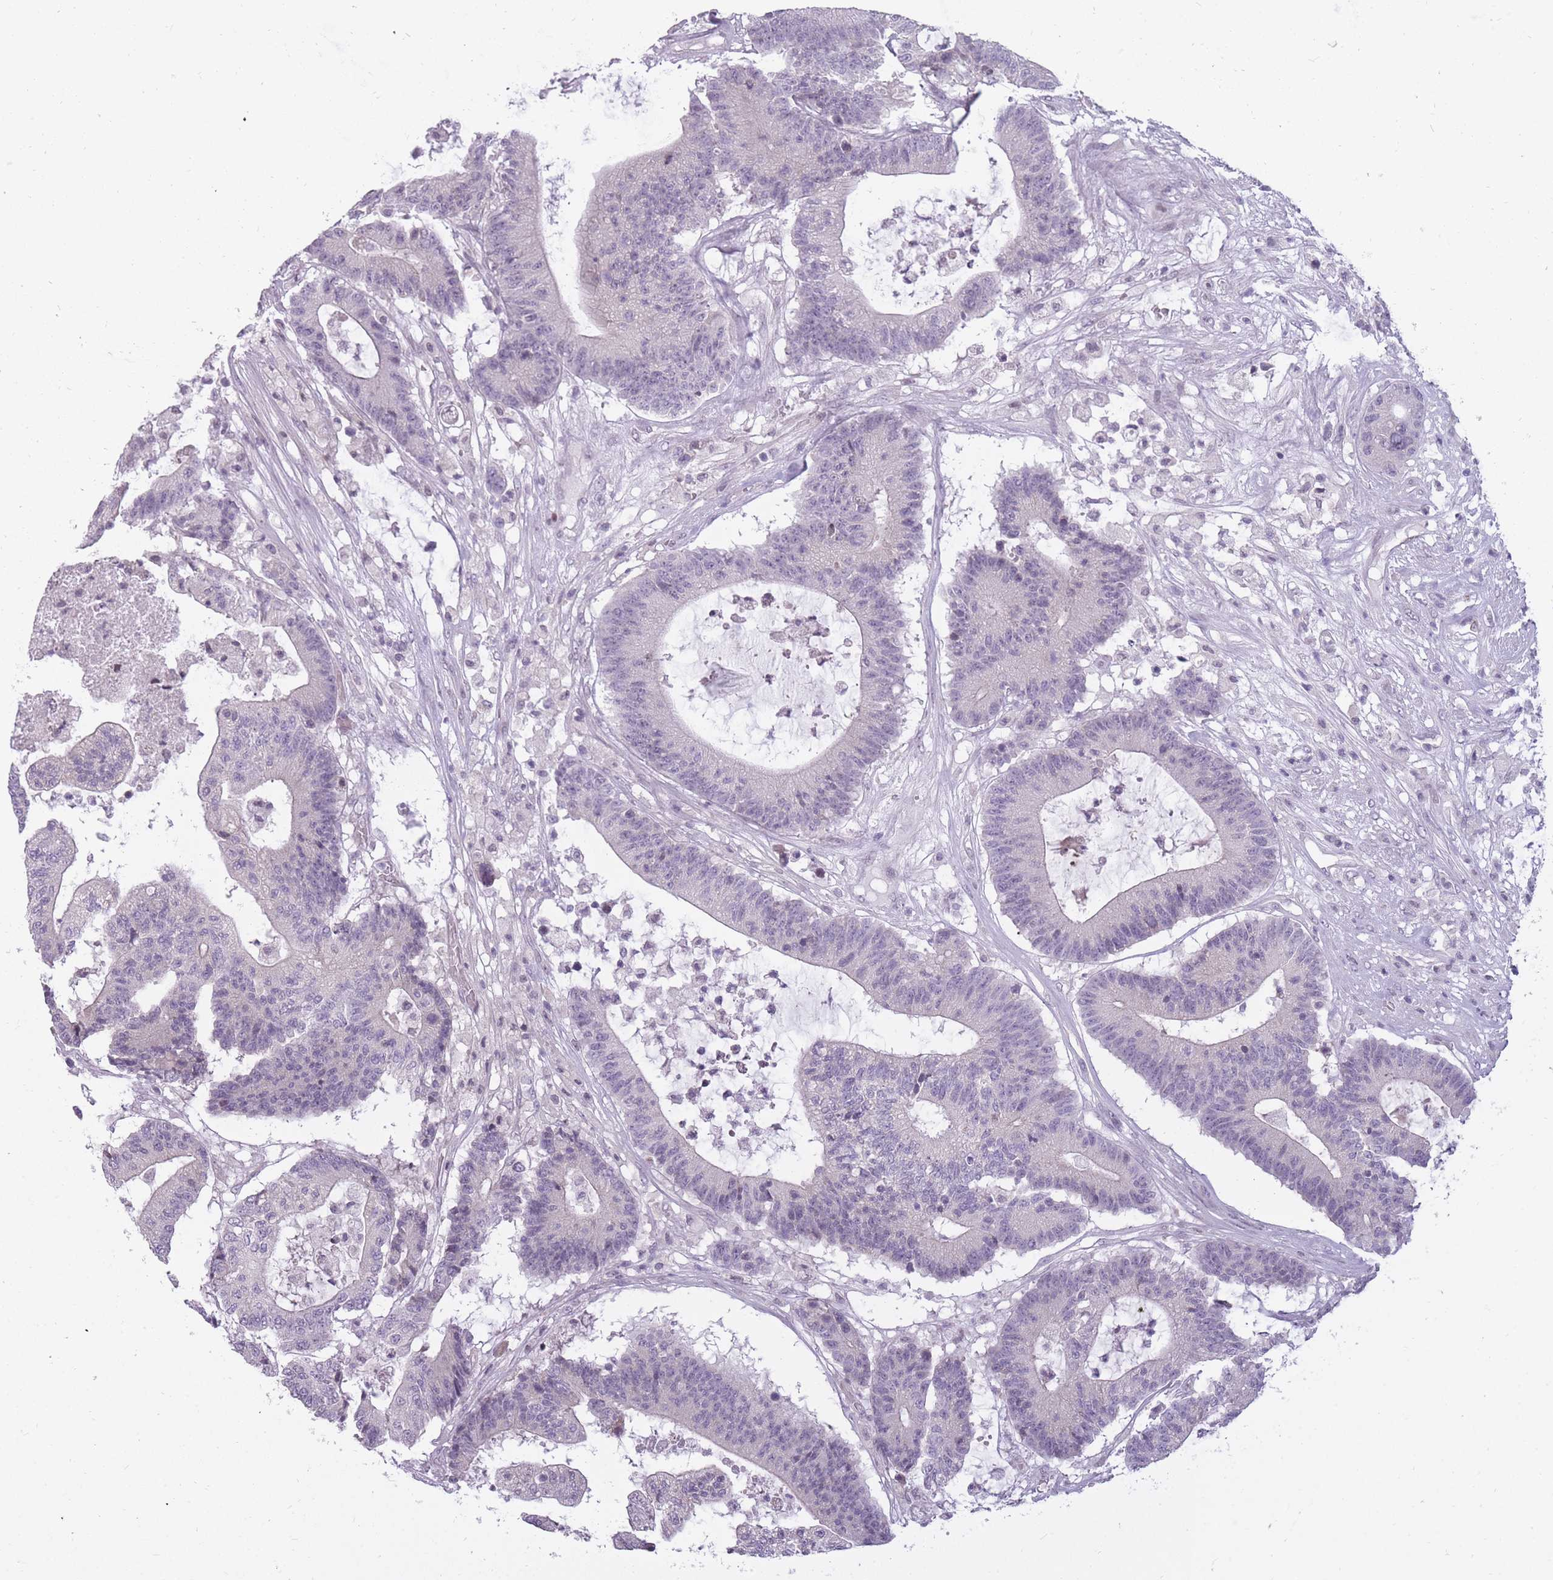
{"staining": {"intensity": "negative", "quantity": "none", "location": "none"}, "tissue": "colorectal cancer", "cell_type": "Tumor cells", "image_type": "cancer", "snomed": [{"axis": "morphology", "description": "Adenocarcinoma, NOS"}, {"axis": "topography", "description": "Colon"}], "caption": "A high-resolution photomicrograph shows IHC staining of colorectal cancer (adenocarcinoma), which displays no significant positivity in tumor cells. The staining was performed using DAB to visualize the protein expression in brown, while the nuclei were stained in blue with hematoxylin (Magnification: 20x).", "gene": "POMZP3", "patient": {"sex": "female", "age": 84}}